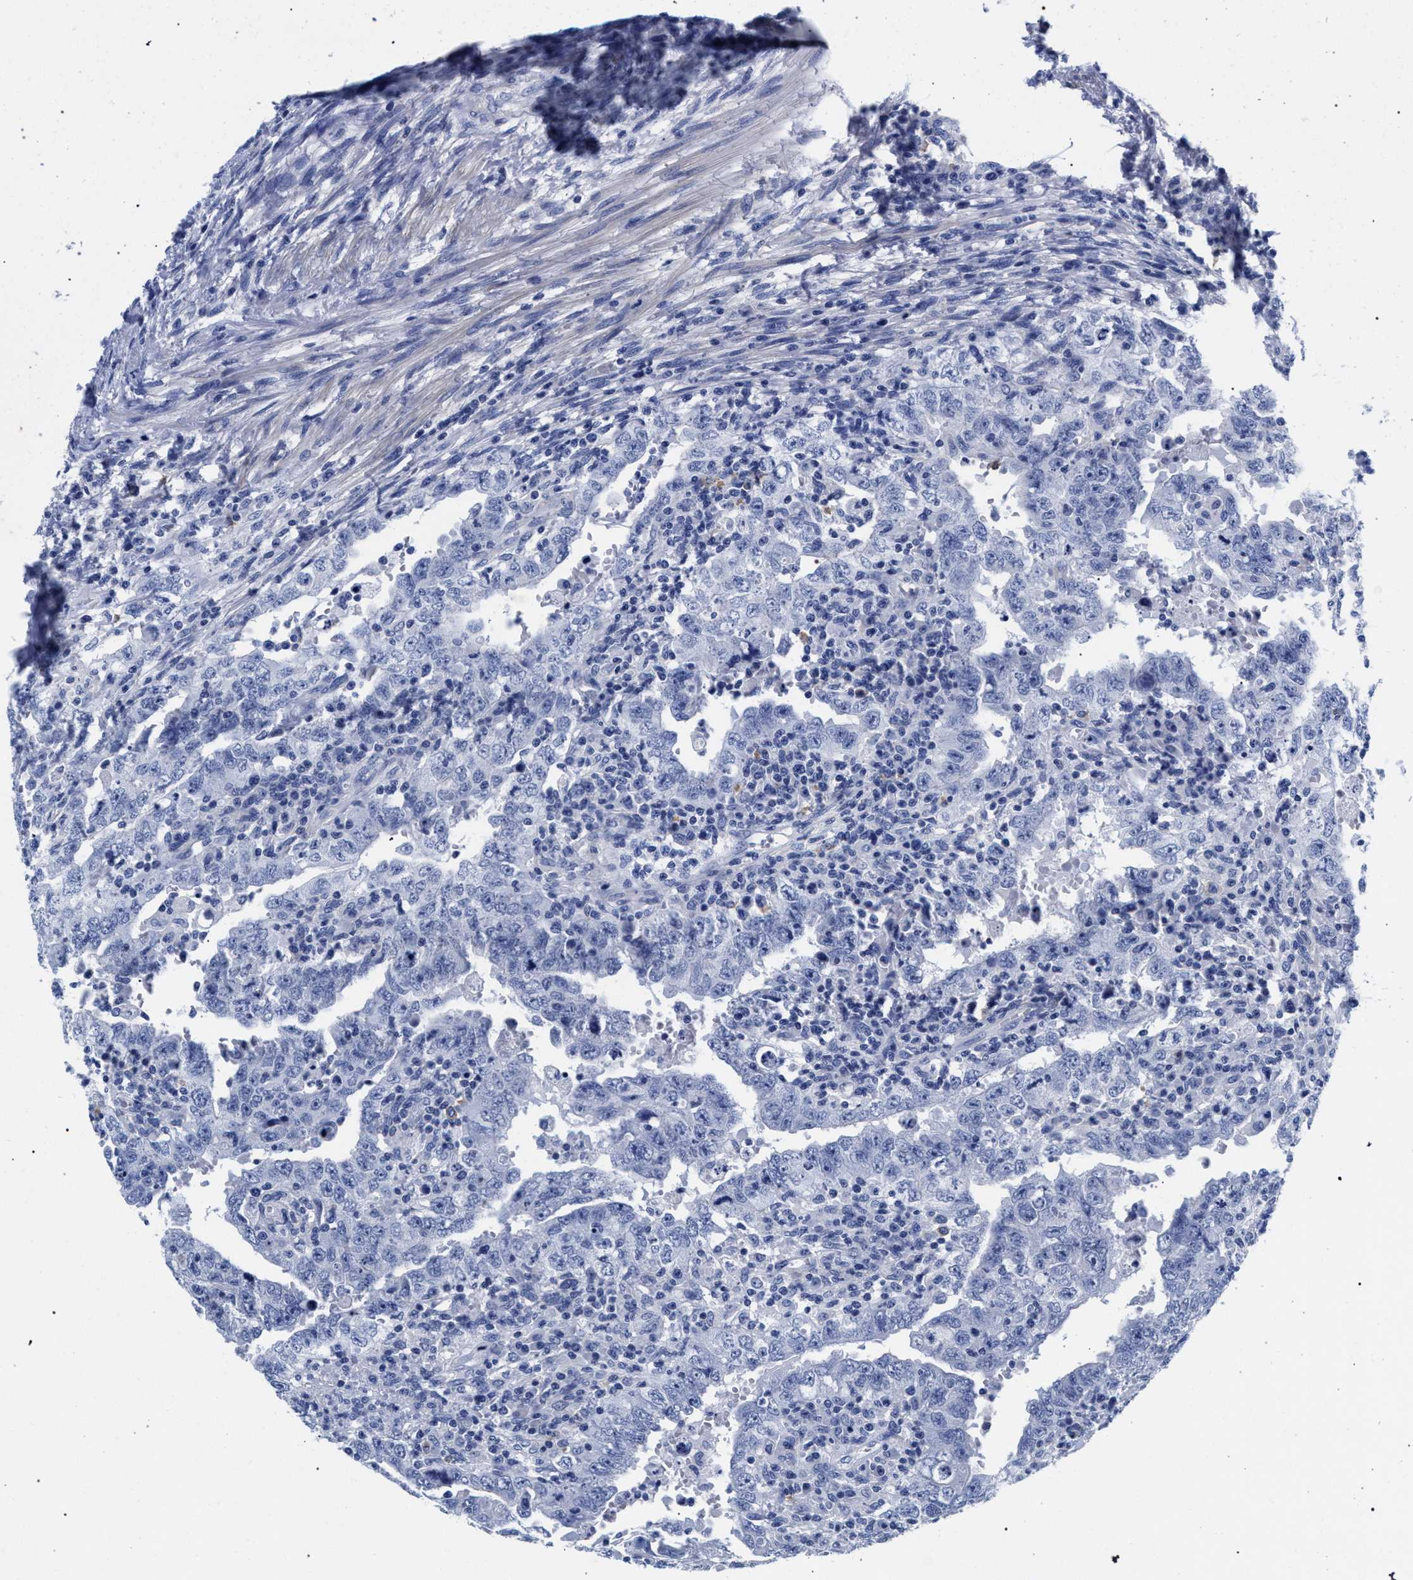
{"staining": {"intensity": "negative", "quantity": "none", "location": "none"}, "tissue": "testis cancer", "cell_type": "Tumor cells", "image_type": "cancer", "snomed": [{"axis": "morphology", "description": "Carcinoma, Embryonal, NOS"}, {"axis": "topography", "description": "Testis"}], "caption": "High magnification brightfield microscopy of embryonal carcinoma (testis) stained with DAB (3,3'-diaminobenzidine) (brown) and counterstained with hematoxylin (blue): tumor cells show no significant expression.", "gene": "AKAP4", "patient": {"sex": "male", "age": 26}}